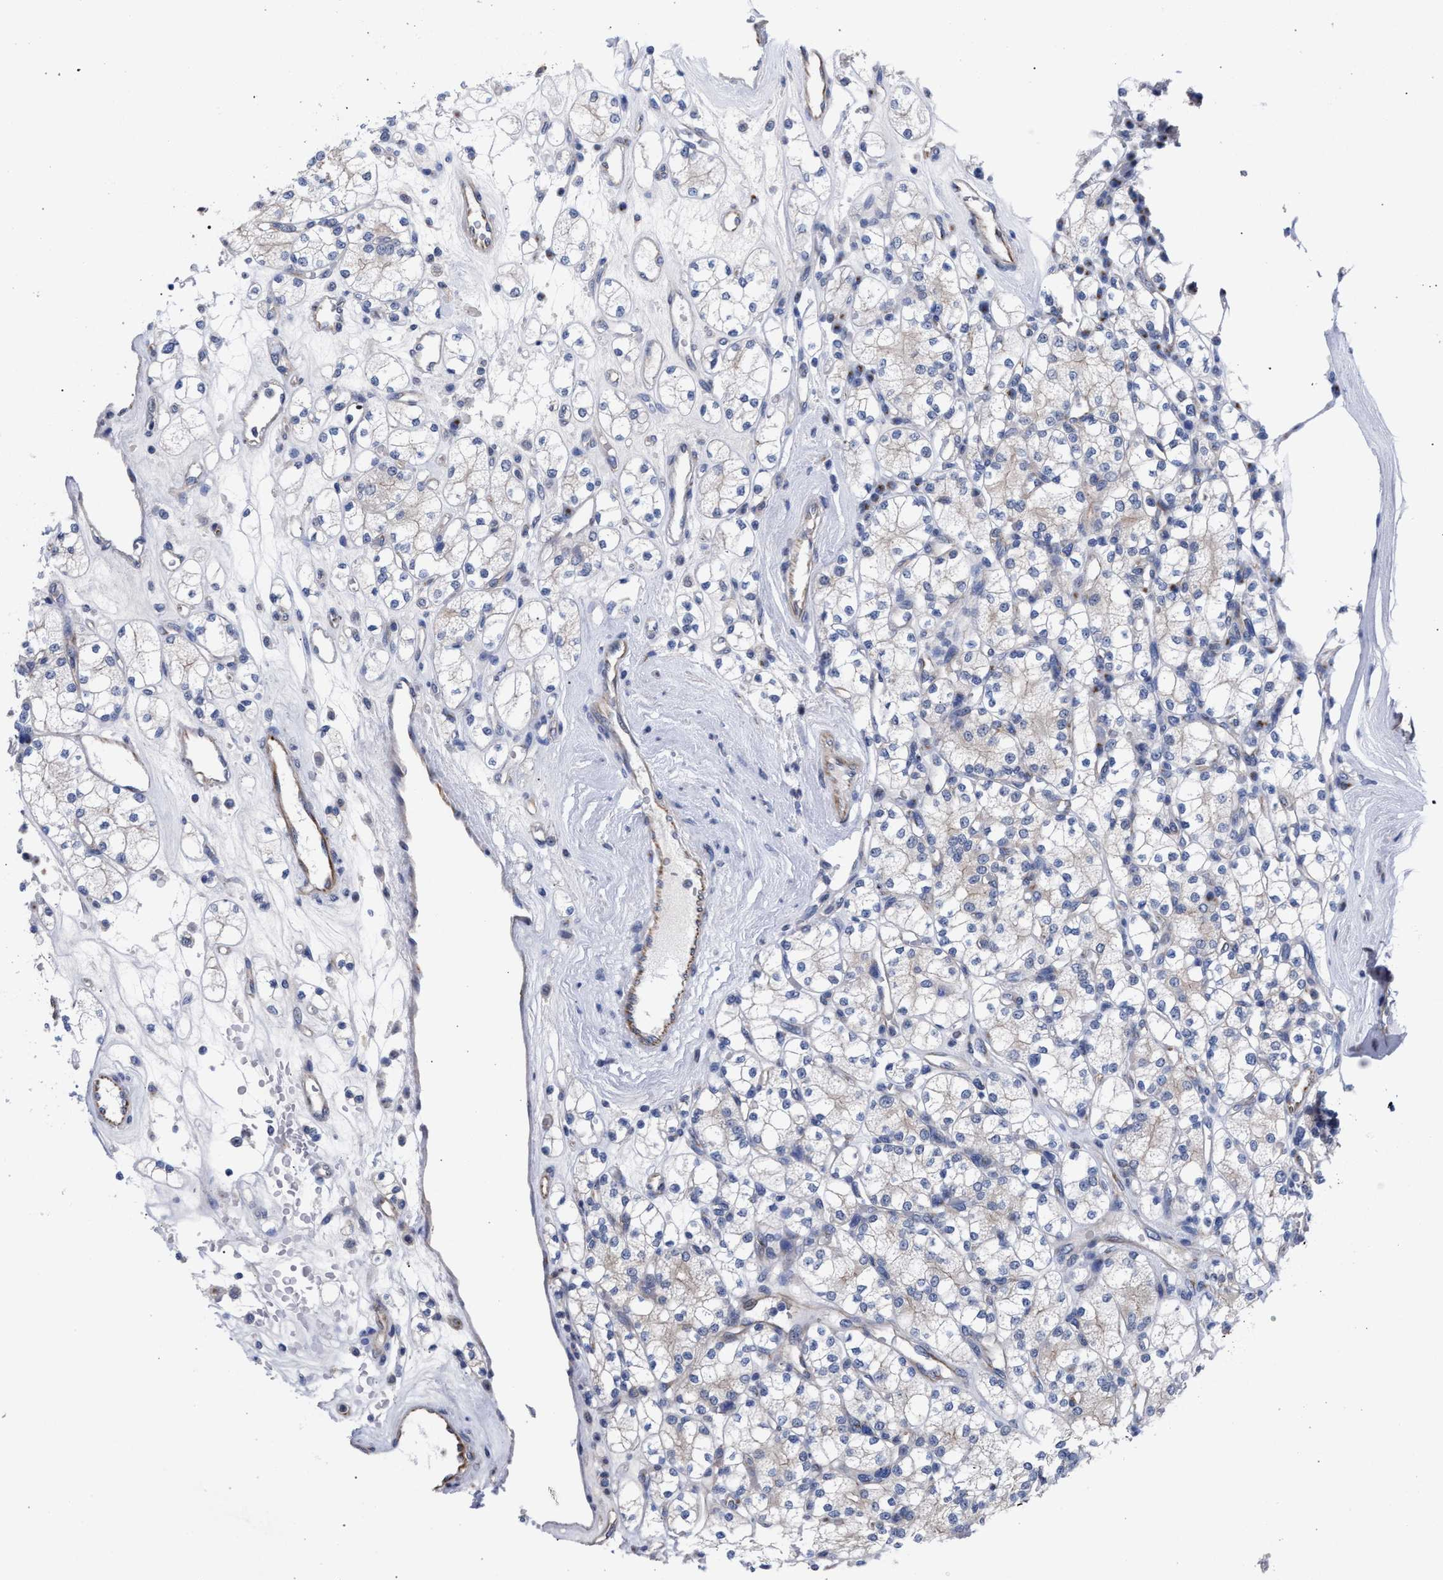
{"staining": {"intensity": "weak", "quantity": "25%-75%", "location": "cytoplasmic/membranous"}, "tissue": "renal cancer", "cell_type": "Tumor cells", "image_type": "cancer", "snomed": [{"axis": "morphology", "description": "Adenocarcinoma, NOS"}, {"axis": "topography", "description": "Kidney"}], "caption": "A low amount of weak cytoplasmic/membranous expression is present in about 25%-75% of tumor cells in renal adenocarcinoma tissue. The staining is performed using DAB (3,3'-diaminobenzidine) brown chromogen to label protein expression. The nuclei are counter-stained blue using hematoxylin.", "gene": "GOLGA2", "patient": {"sex": "male", "age": 77}}